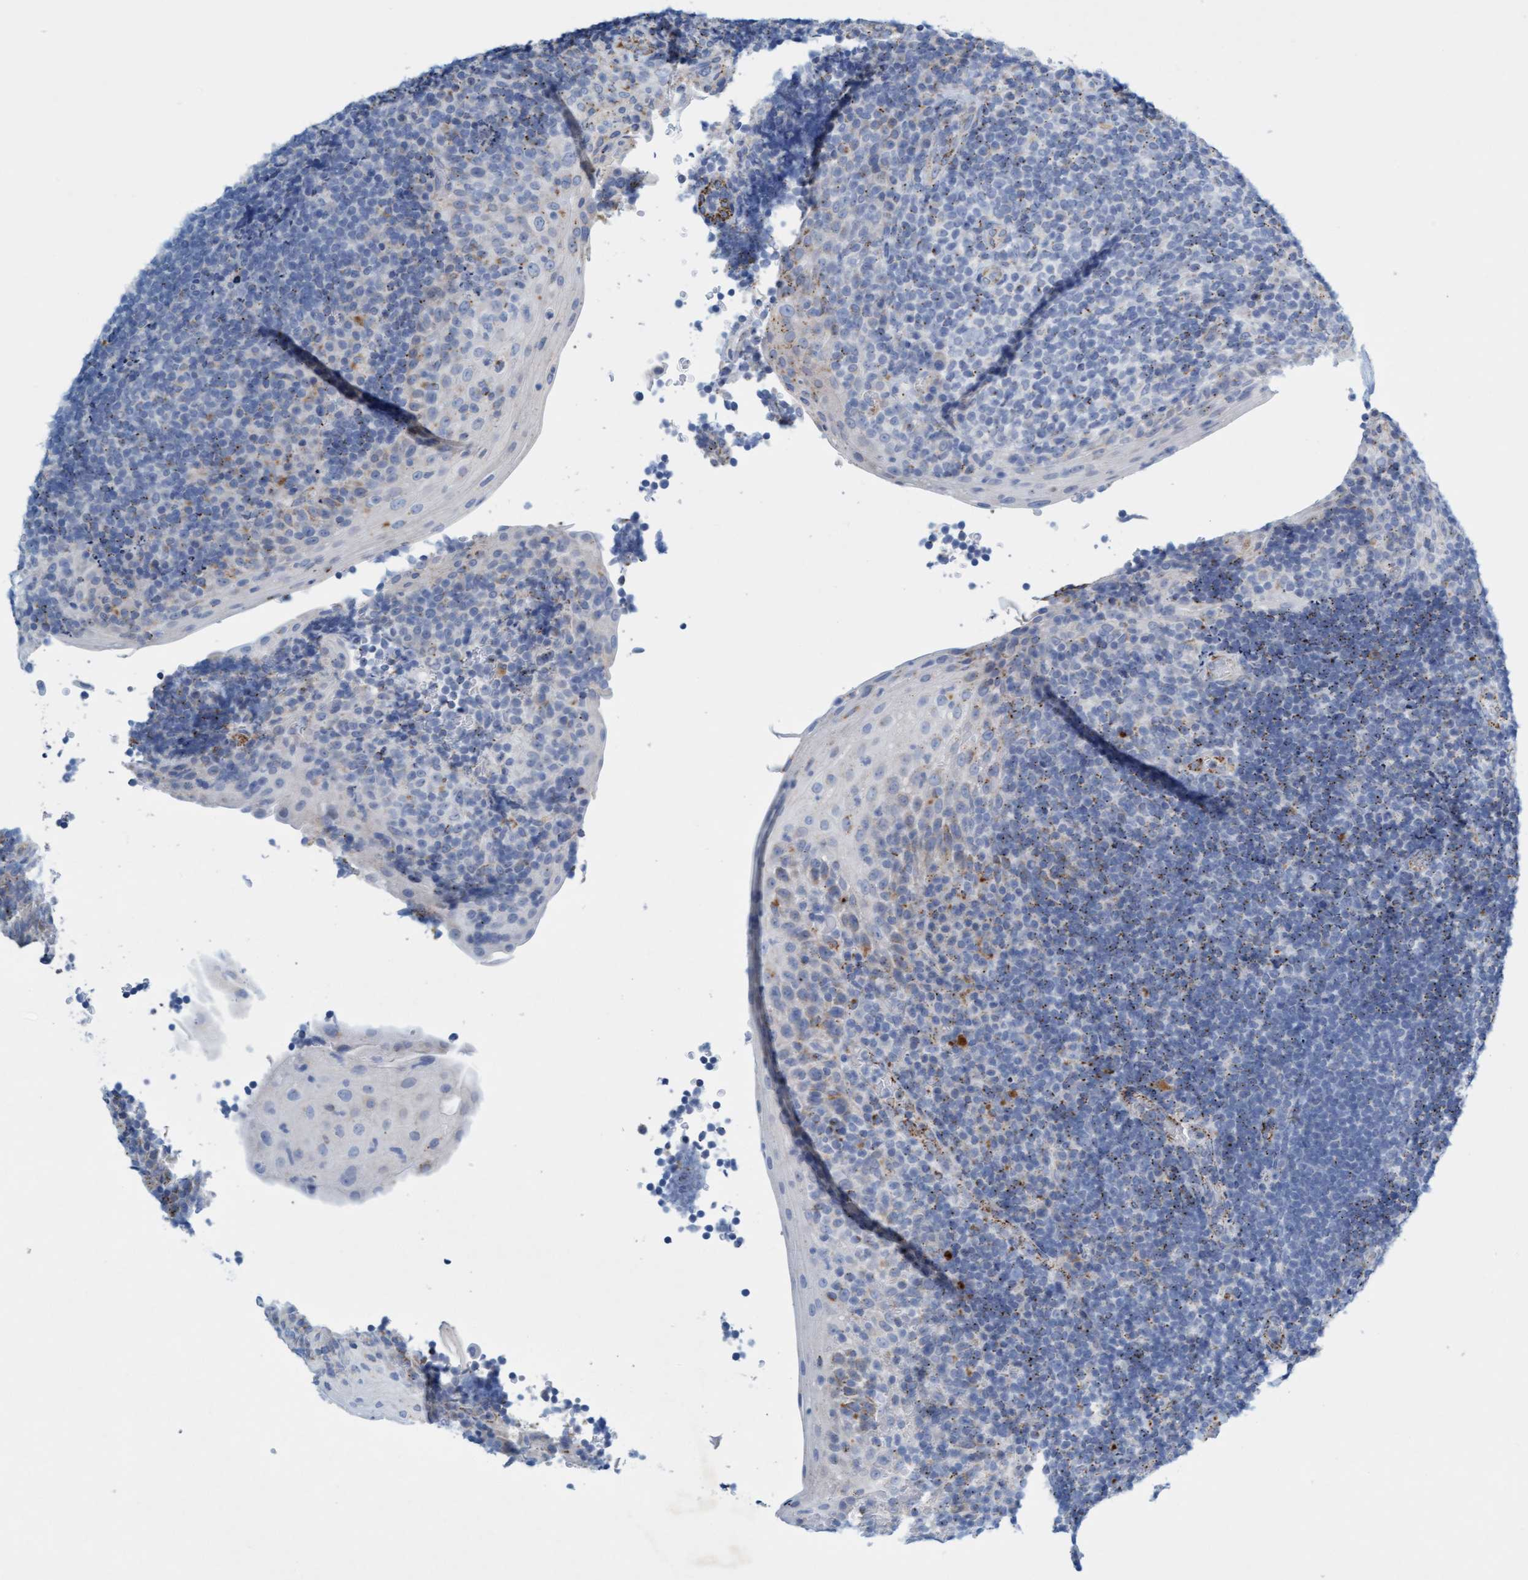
{"staining": {"intensity": "moderate", "quantity": "<25%", "location": "cytoplasmic/membranous"}, "tissue": "tonsil", "cell_type": "Germinal center cells", "image_type": "normal", "snomed": [{"axis": "morphology", "description": "Normal tissue, NOS"}, {"axis": "topography", "description": "Tonsil"}], "caption": "The image demonstrates a brown stain indicating the presence of a protein in the cytoplasmic/membranous of germinal center cells in tonsil. (Stains: DAB (3,3'-diaminobenzidine) in brown, nuclei in blue, Microscopy: brightfield microscopy at high magnification).", "gene": "SGSH", "patient": {"sex": "male", "age": 37}}